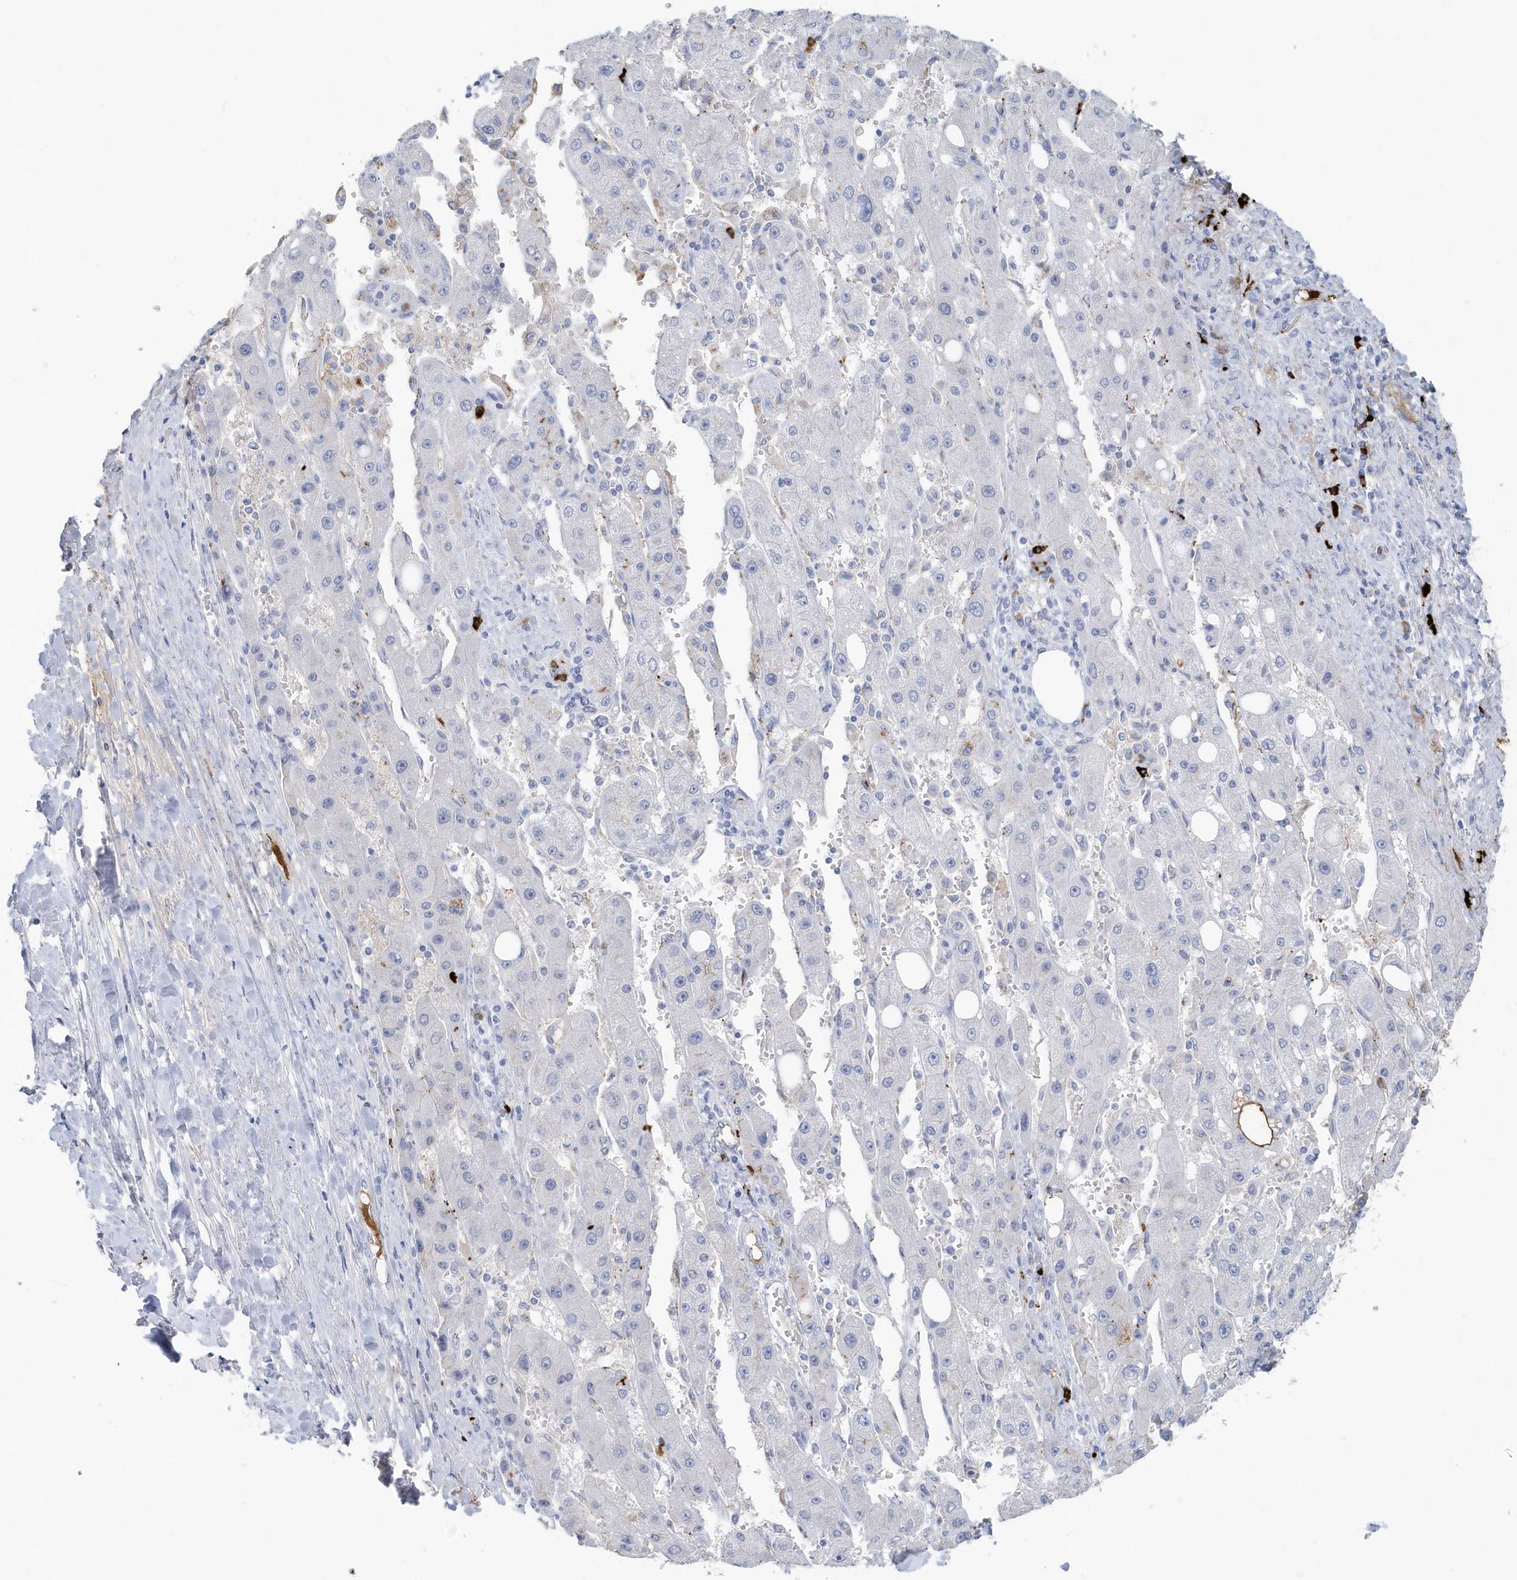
{"staining": {"intensity": "negative", "quantity": "none", "location": "none"}, "tissue": "liver cancer", "cell_type": "Tumor cells", "image_type": "cancer", "snomed": [{"axis": "morphology", "description": "Carcinoma, Hepatocellular, NOS"}, {"axis": "topography", "description": "Liver"}], "caption": "Human liver cancer (hepatocellular carcinoma) stained for a protein using immunohistochemistry demonstrates no positivity in tumor cells.", "gene": "JCHAIN", "patient": {"sex": "female", "age": 73}}